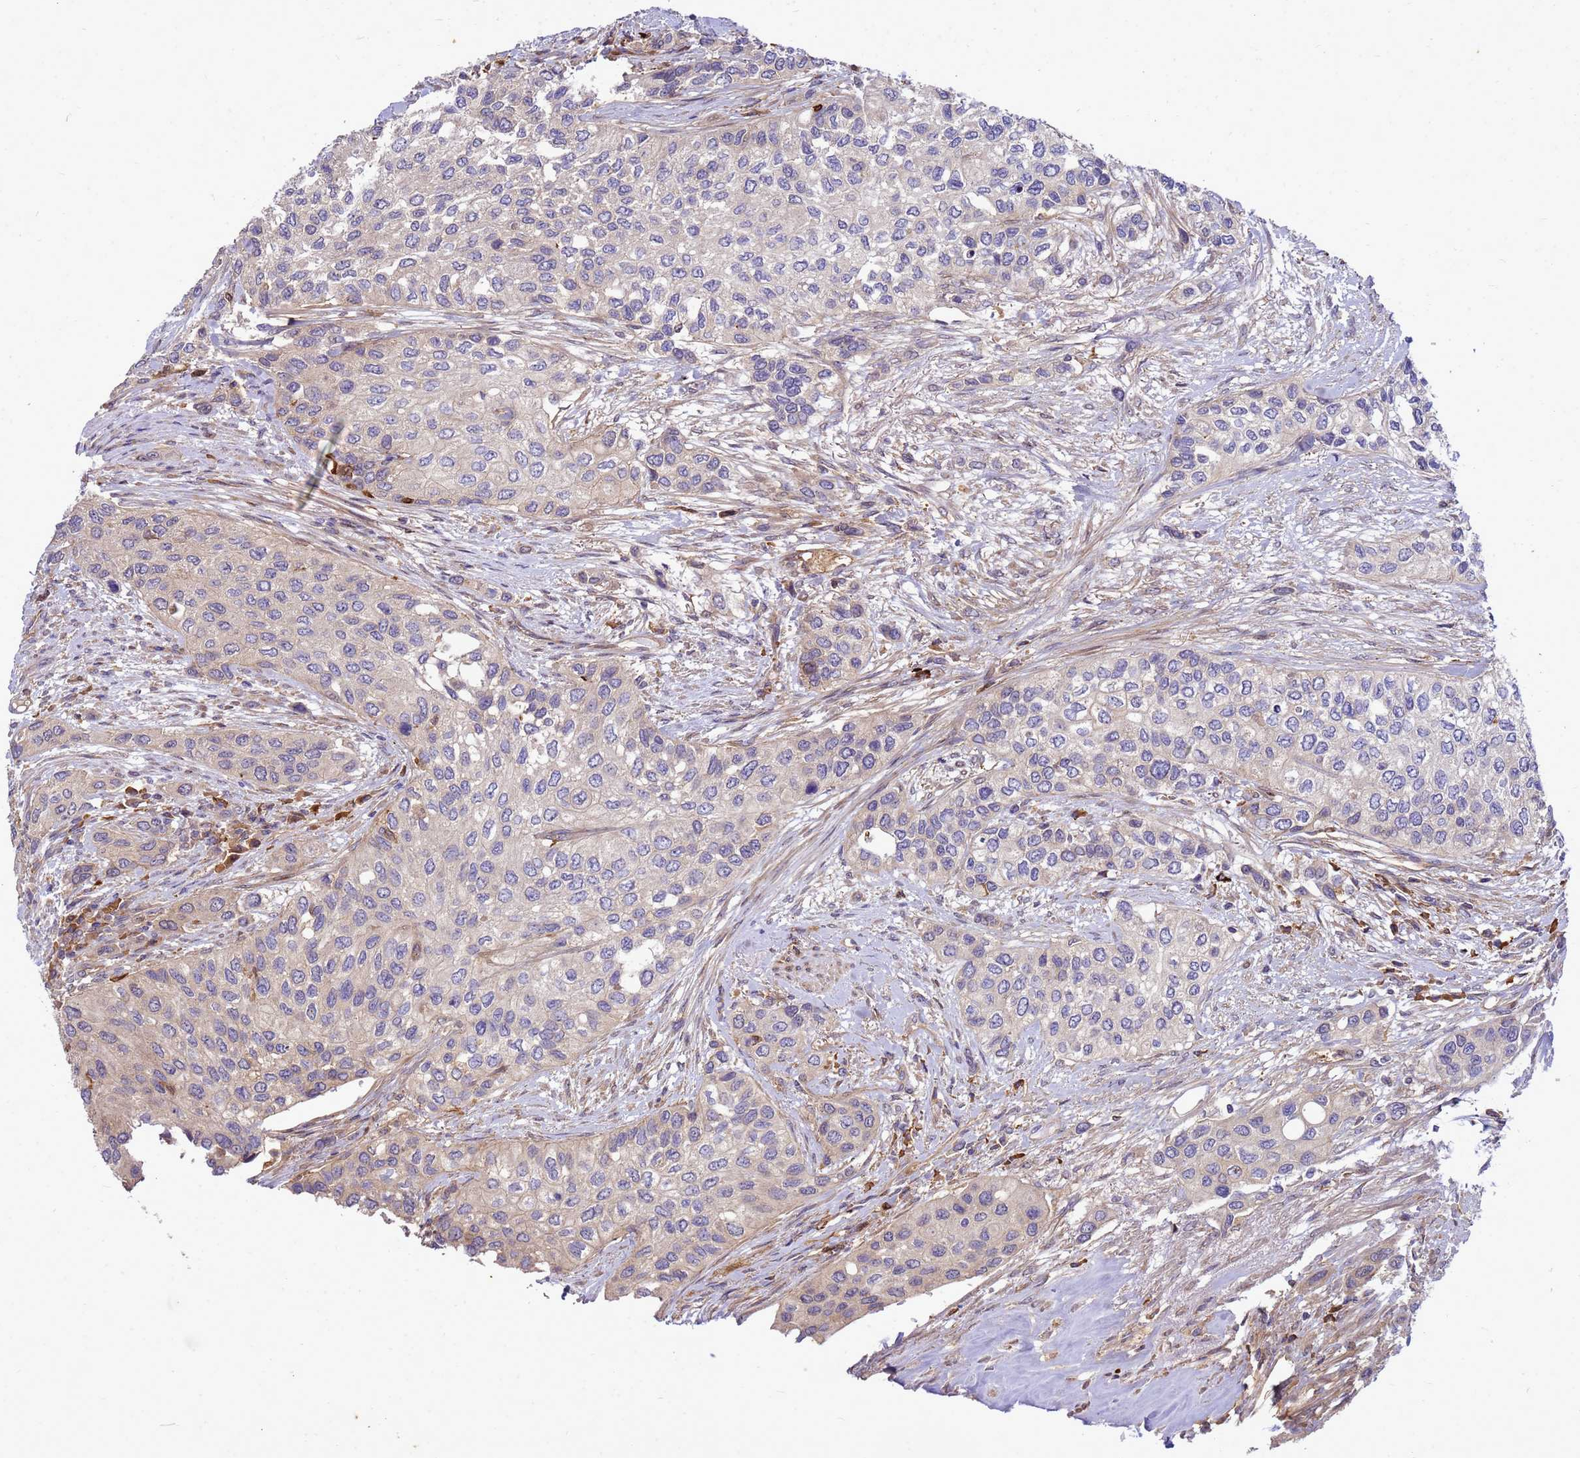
{"staining": {"intensity": "negative", "quantity": "none", "location": "none"}, "tissue": "urothelial cancer", "cell_type": "Tumor cells", "image_type": "cancer", "snomed": [{"axis": "morphology", "description": "Normal tissue, NOS"}, {"axis": "morphology", "description": "Urothelial carcinoma, High grade"}, {"axis": "topography", "description": "Vascular tissue"}, {"axis": "topography", "description": "Urinary bladder"}], "caption": "Histopathology image shows no significant protein positivity in tumor cells of high-grade urothelial carcinoma.", "gene": "RNF215", "patient": {"sex": "female", "age": 56}}